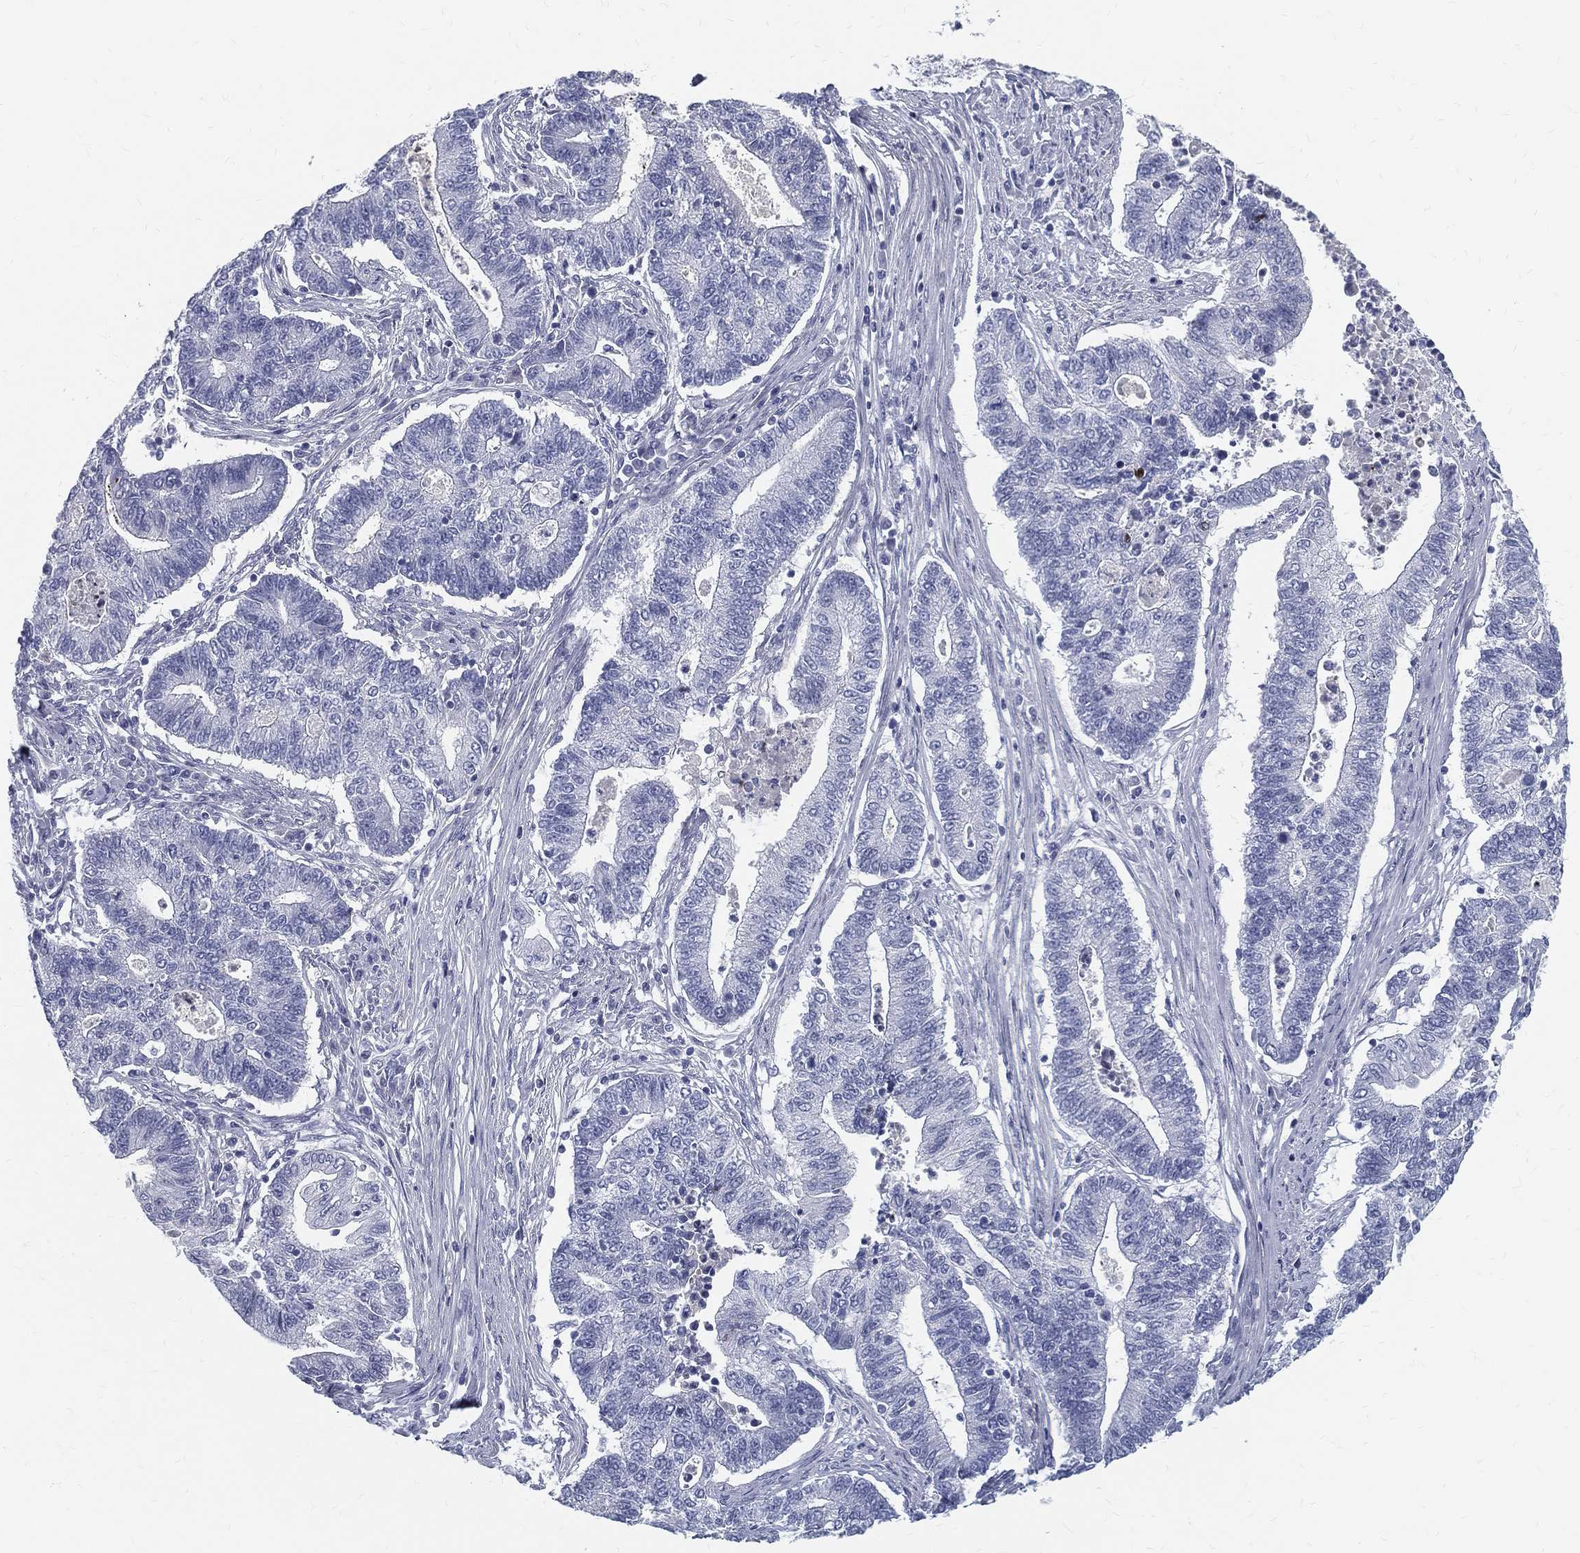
{"staining": {"intensity": "negative", "quantity": "none", "location": "none"}, "tissue": "endometrial cancer", "cell_type": "Tumor cells", "image_type": "cancer", "snomed": [{"axis": "morphology", "description": "Adenocarcinoma, NOS"}, {"axis": "topography", "description": "Uterus"}, {"axis": "topography", "description": "Endometrium"}], "caption": "DAB (3,3'-diaminobenzidine) immunohistochemical staining of human endometrial cancer (adenocarcinoma) exhibits no significant staining in tumor cells.", "gene": "SPPL2C", "patient": {"sex": "female", "age": 54}}